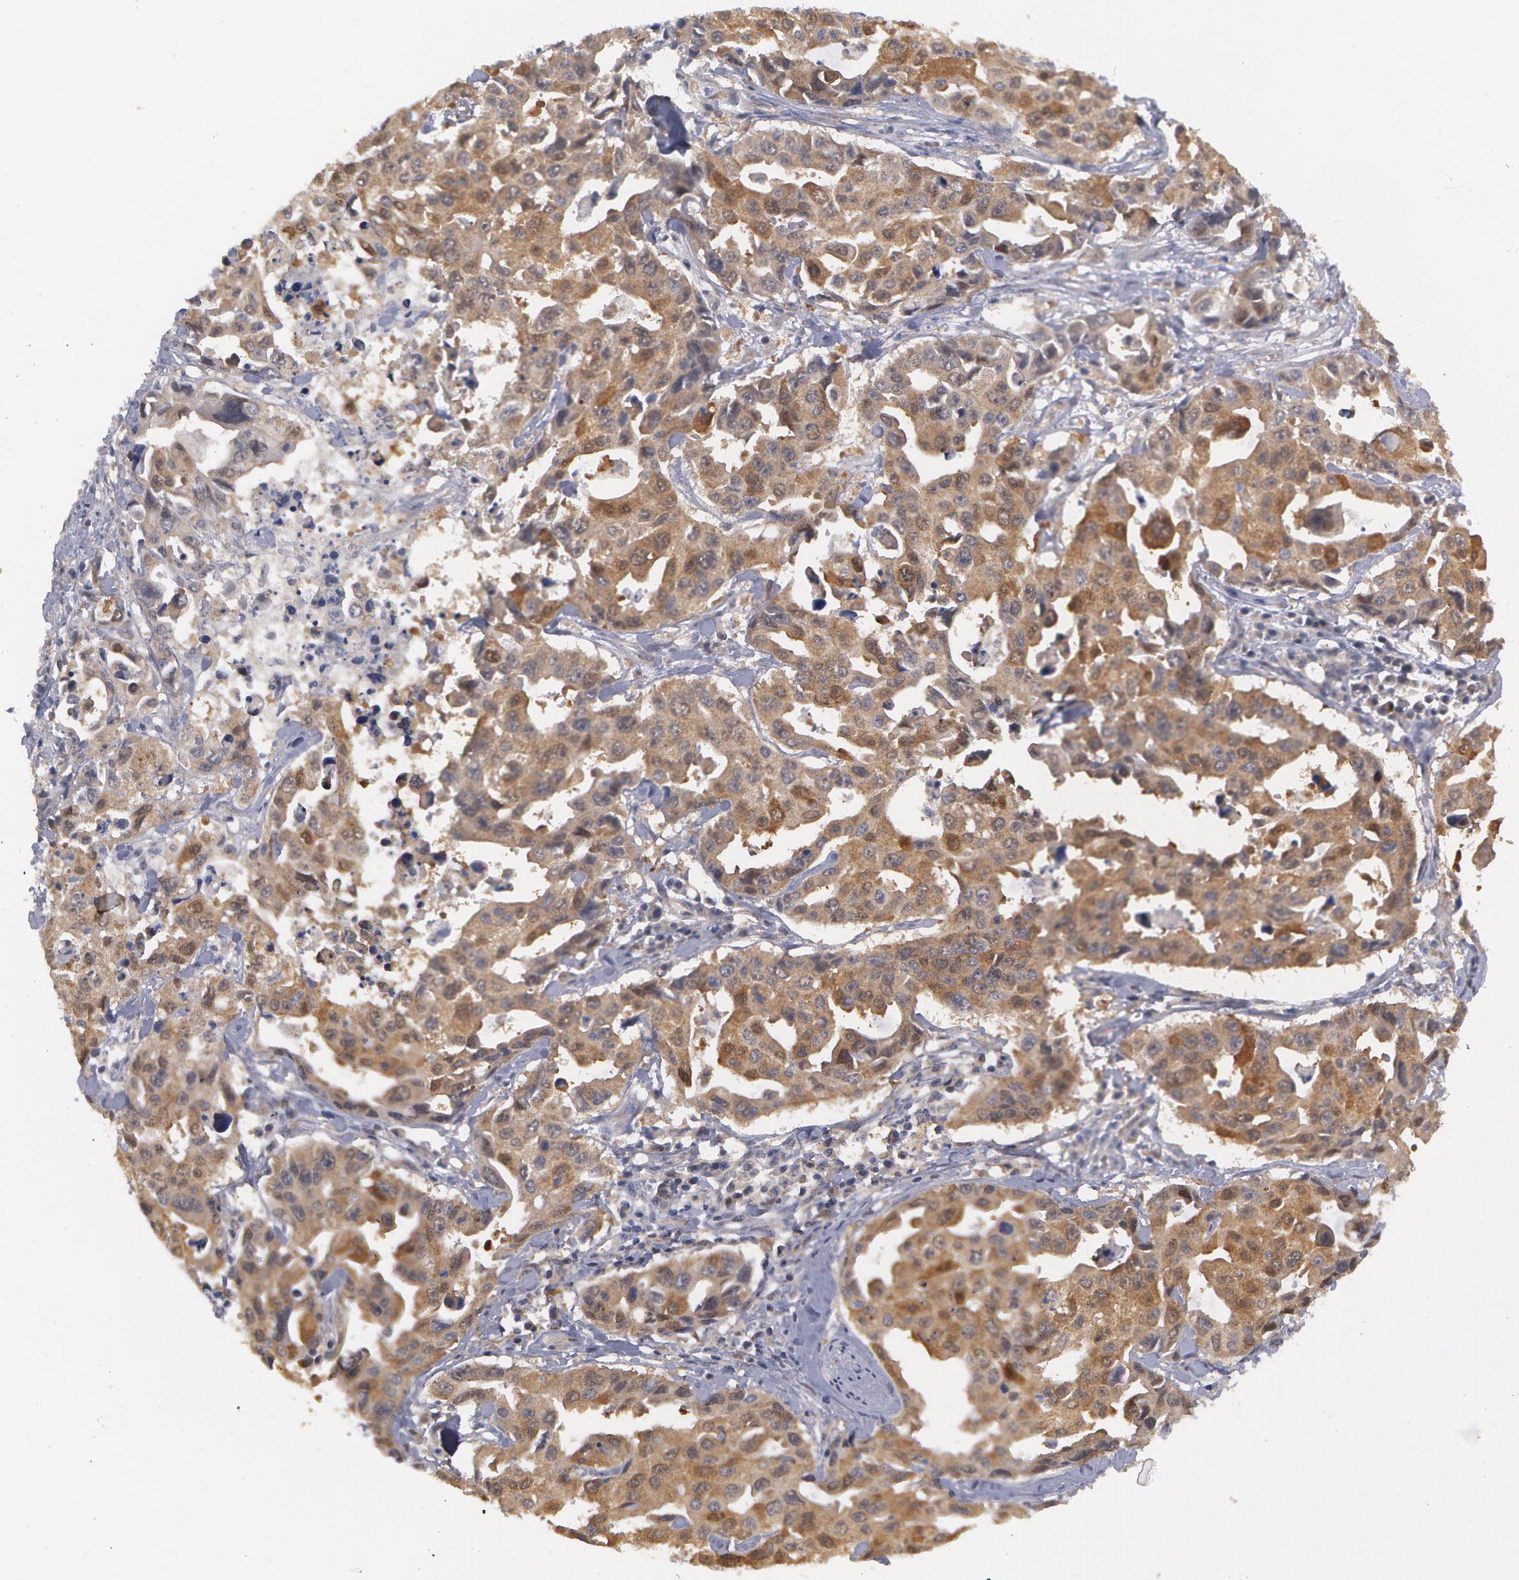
{"staining": {"intensity": "weak", "quantity": ">75%", "location": "cytoplasmic/membranous"}, "tissue": "lung cancer", "cell_type": "Tumor cells", "image_type": "cancer", "snomed": [{"axis": "morphology", "description": "Adenocarcinoma, NOS"}, {"axis": "topography", "description": "Lung"}], "caption": "Tumor cells exhibit low levels of weak cytoplasmic/membranous expression in approximately >75% of cells in lung cancer (adenocarcinoma). (DAB (3,3'-diaminobenzidine) IHC with brightfield microscopy, high magnification).", "gene": "TXNRD1", "patient": {"sex": "male", "age": 64}}